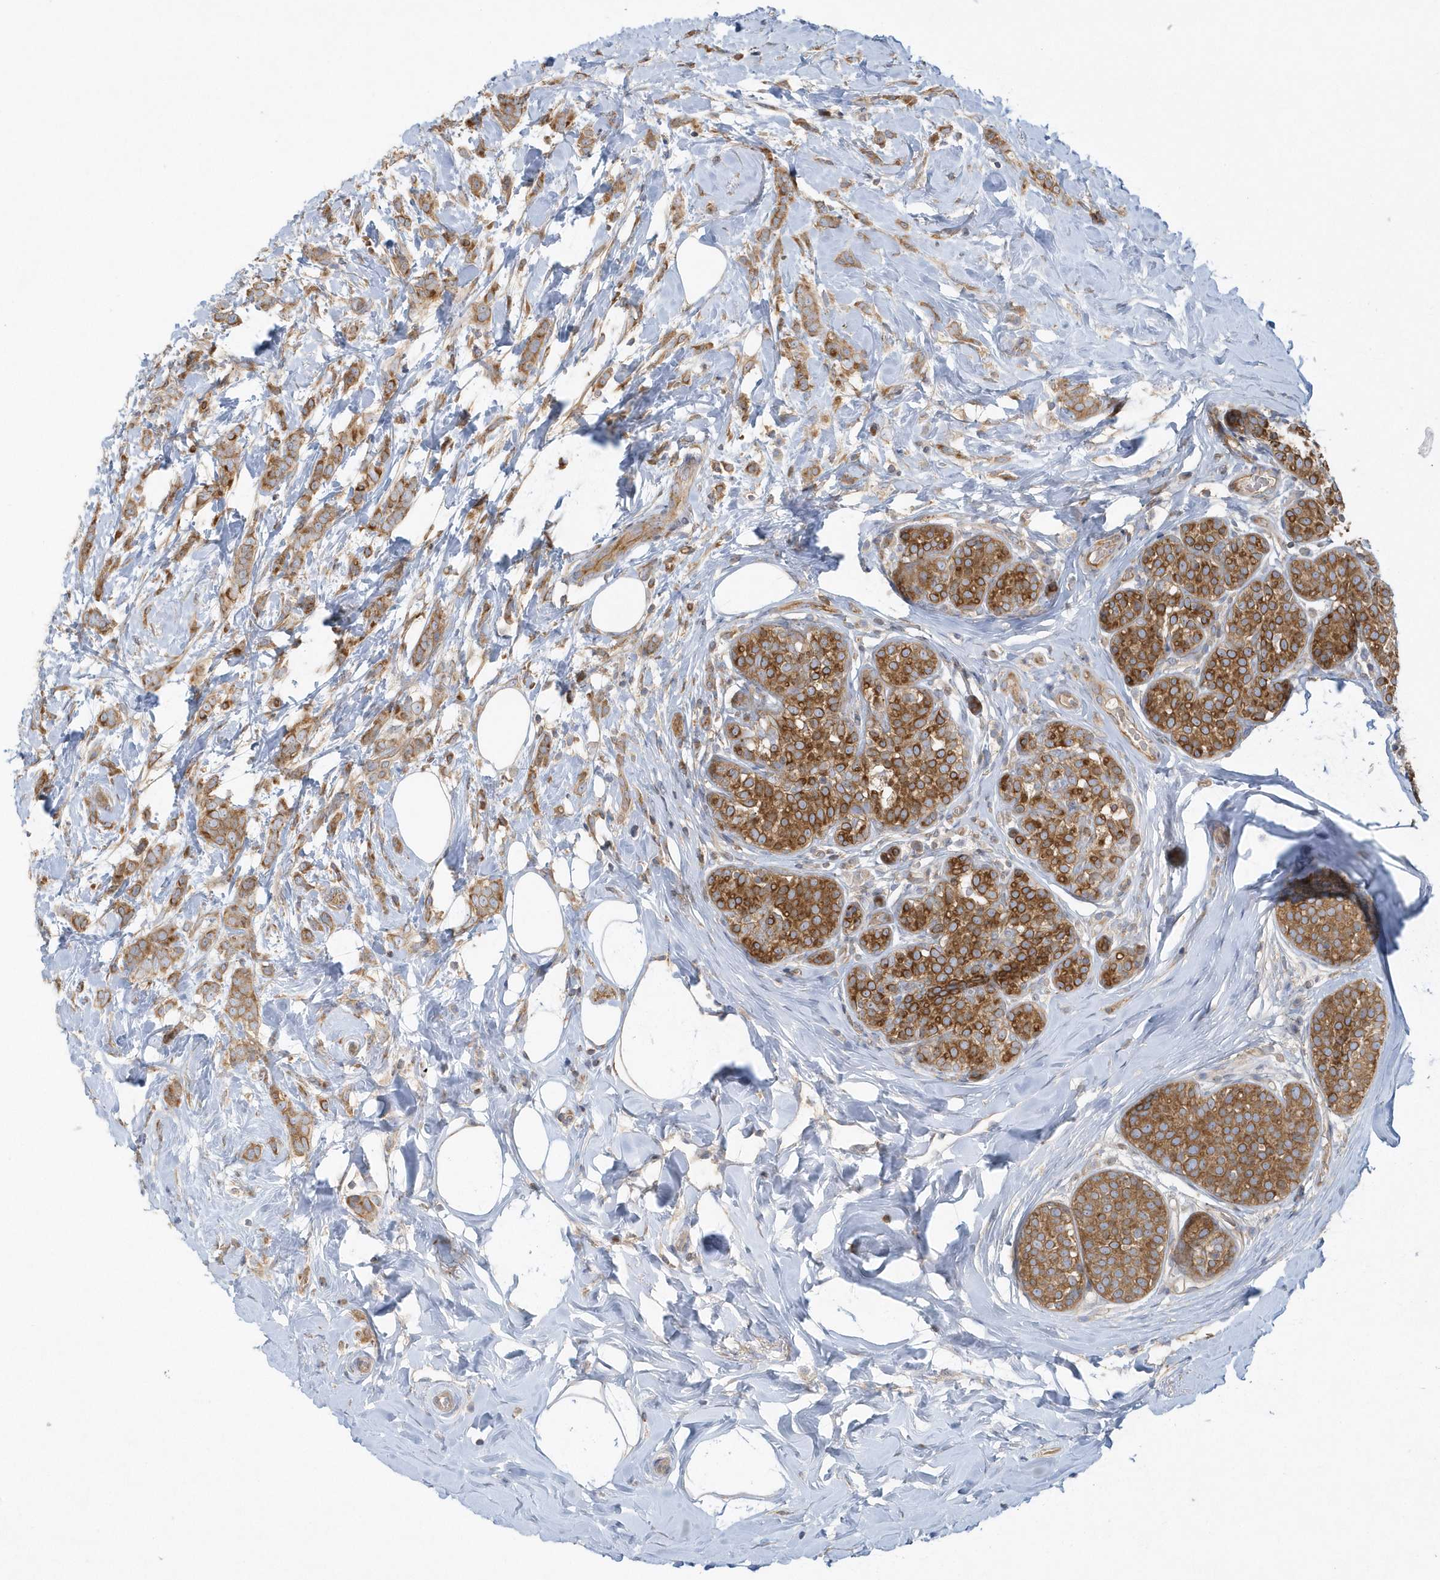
{"staining": {"intensity": "moderate", "quantity": ">75%", "location": "cytoplasmic/membranous"}, "tissue": "breast cancer", "cell_type": "Tumor cells", "image_type": "cancer", "snomed": [{"axis": "morphology", "description": "Lobular carcinoma, in situ"}, {"axis": "morphology", "description": "Lobular carcinoma"}, {"axis": "topography", "description": "Breast"}], "caption": "This image exhibits breast lobular carcinoma in situ stained with immunohistochemistry (IHC) to label a protein in brown. The cytoplasmic/membranous of tumor cells show moderate positivity for the protein. Nuclei are counter-stained blue.", "gene": "CNOT10", "patient": {"sex": "female", "age": 41}}